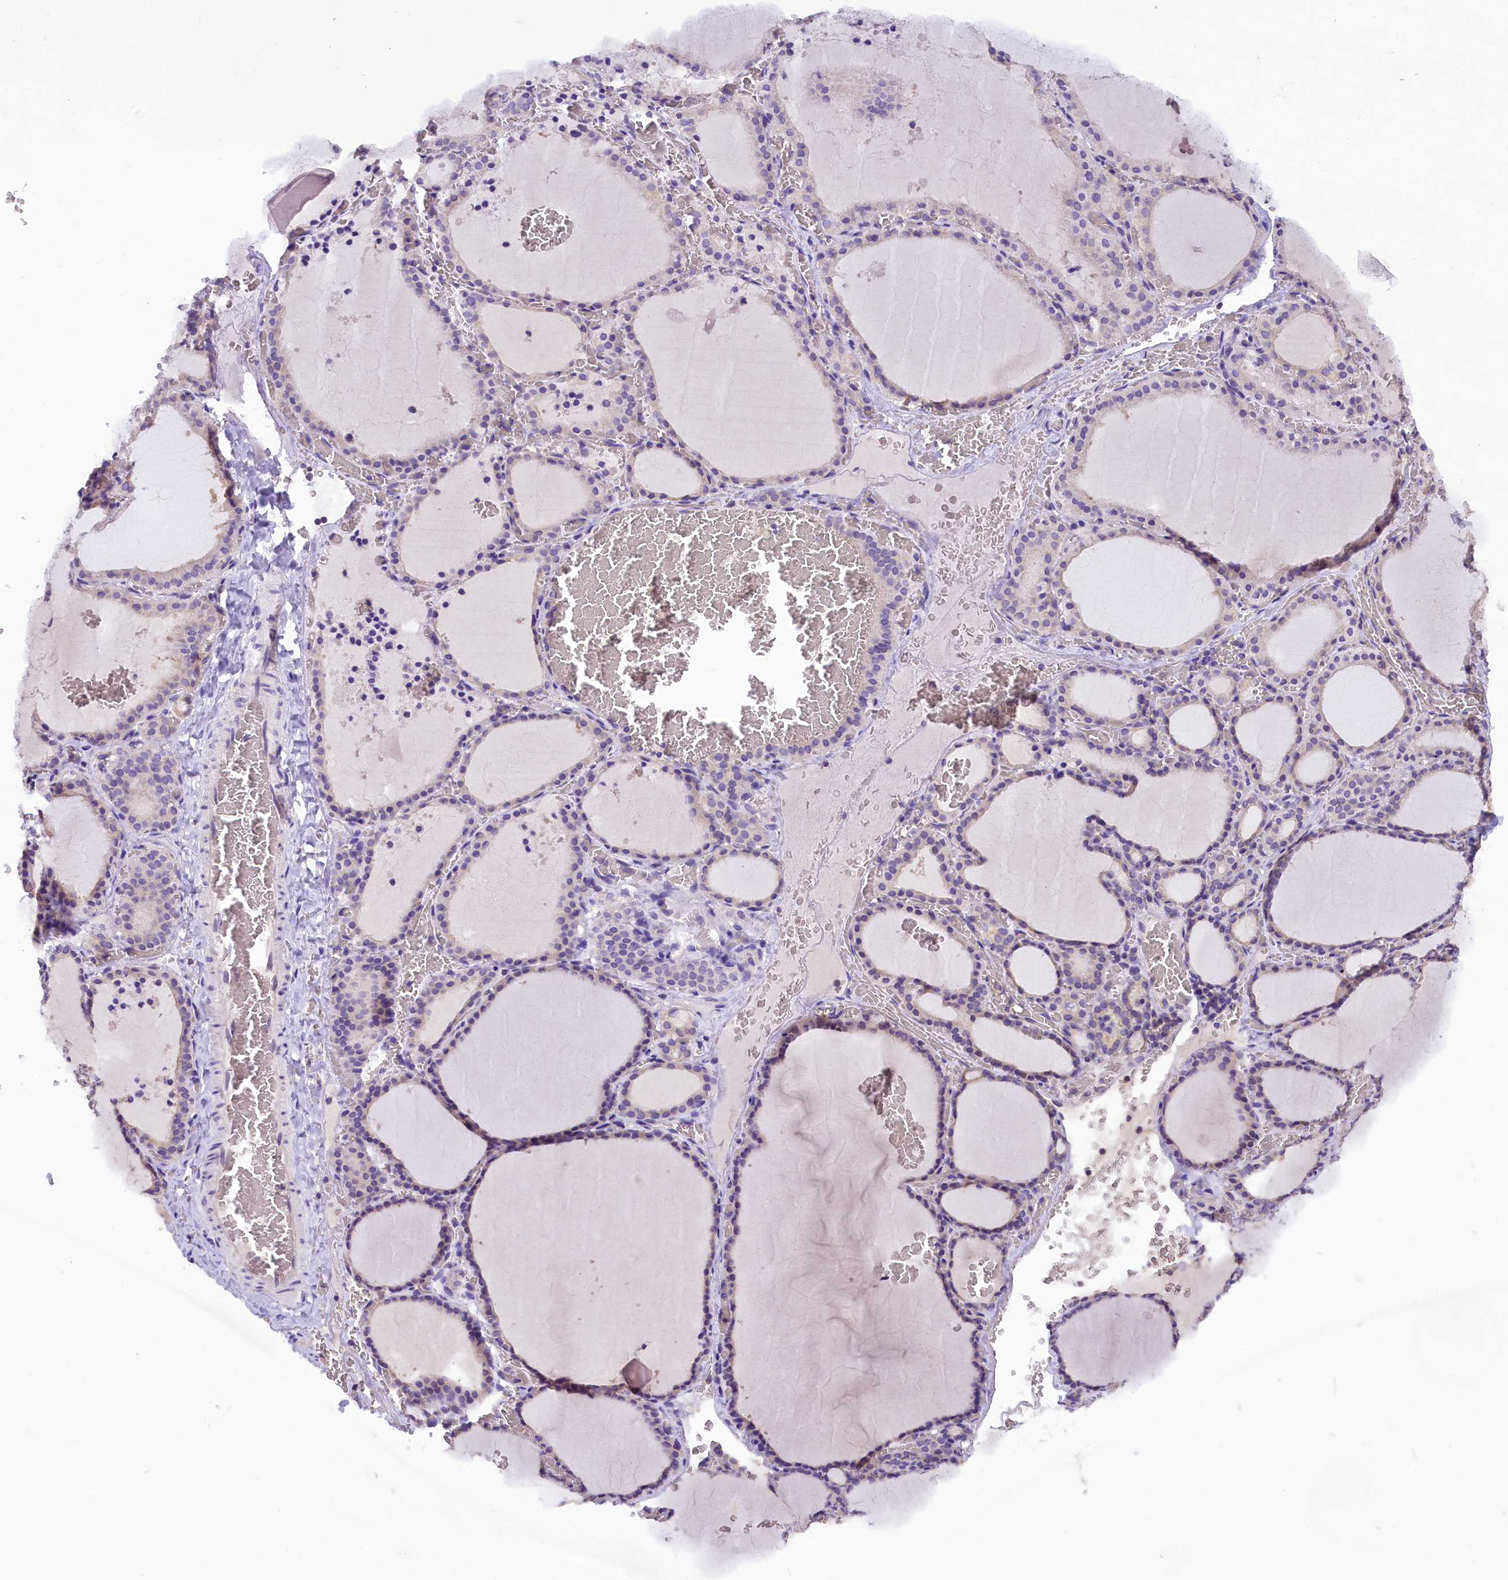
{"staining": {"intensity": "weak", "quantity": "25%-75%", "location": "cytoplasmic/membranous"}, "tissue": "thyroid gland", "cell_type": "Glandular cells", "image_type": "normal", "snomed": [{"axis": "morphology", "description": "Normal tissue, NOS"}, {"axis": "topography", "description": "Thyroid gland"}], "caption": "Immunohistochemistry image of benign thyroid gland stained for a protein (brown), which exhibits low levels of weak cytoplasmic/membranous expression in about 25%-75% of glandular cells.", "gene": "AP3B2", "patient": {"sex": "female", "age": 39}}